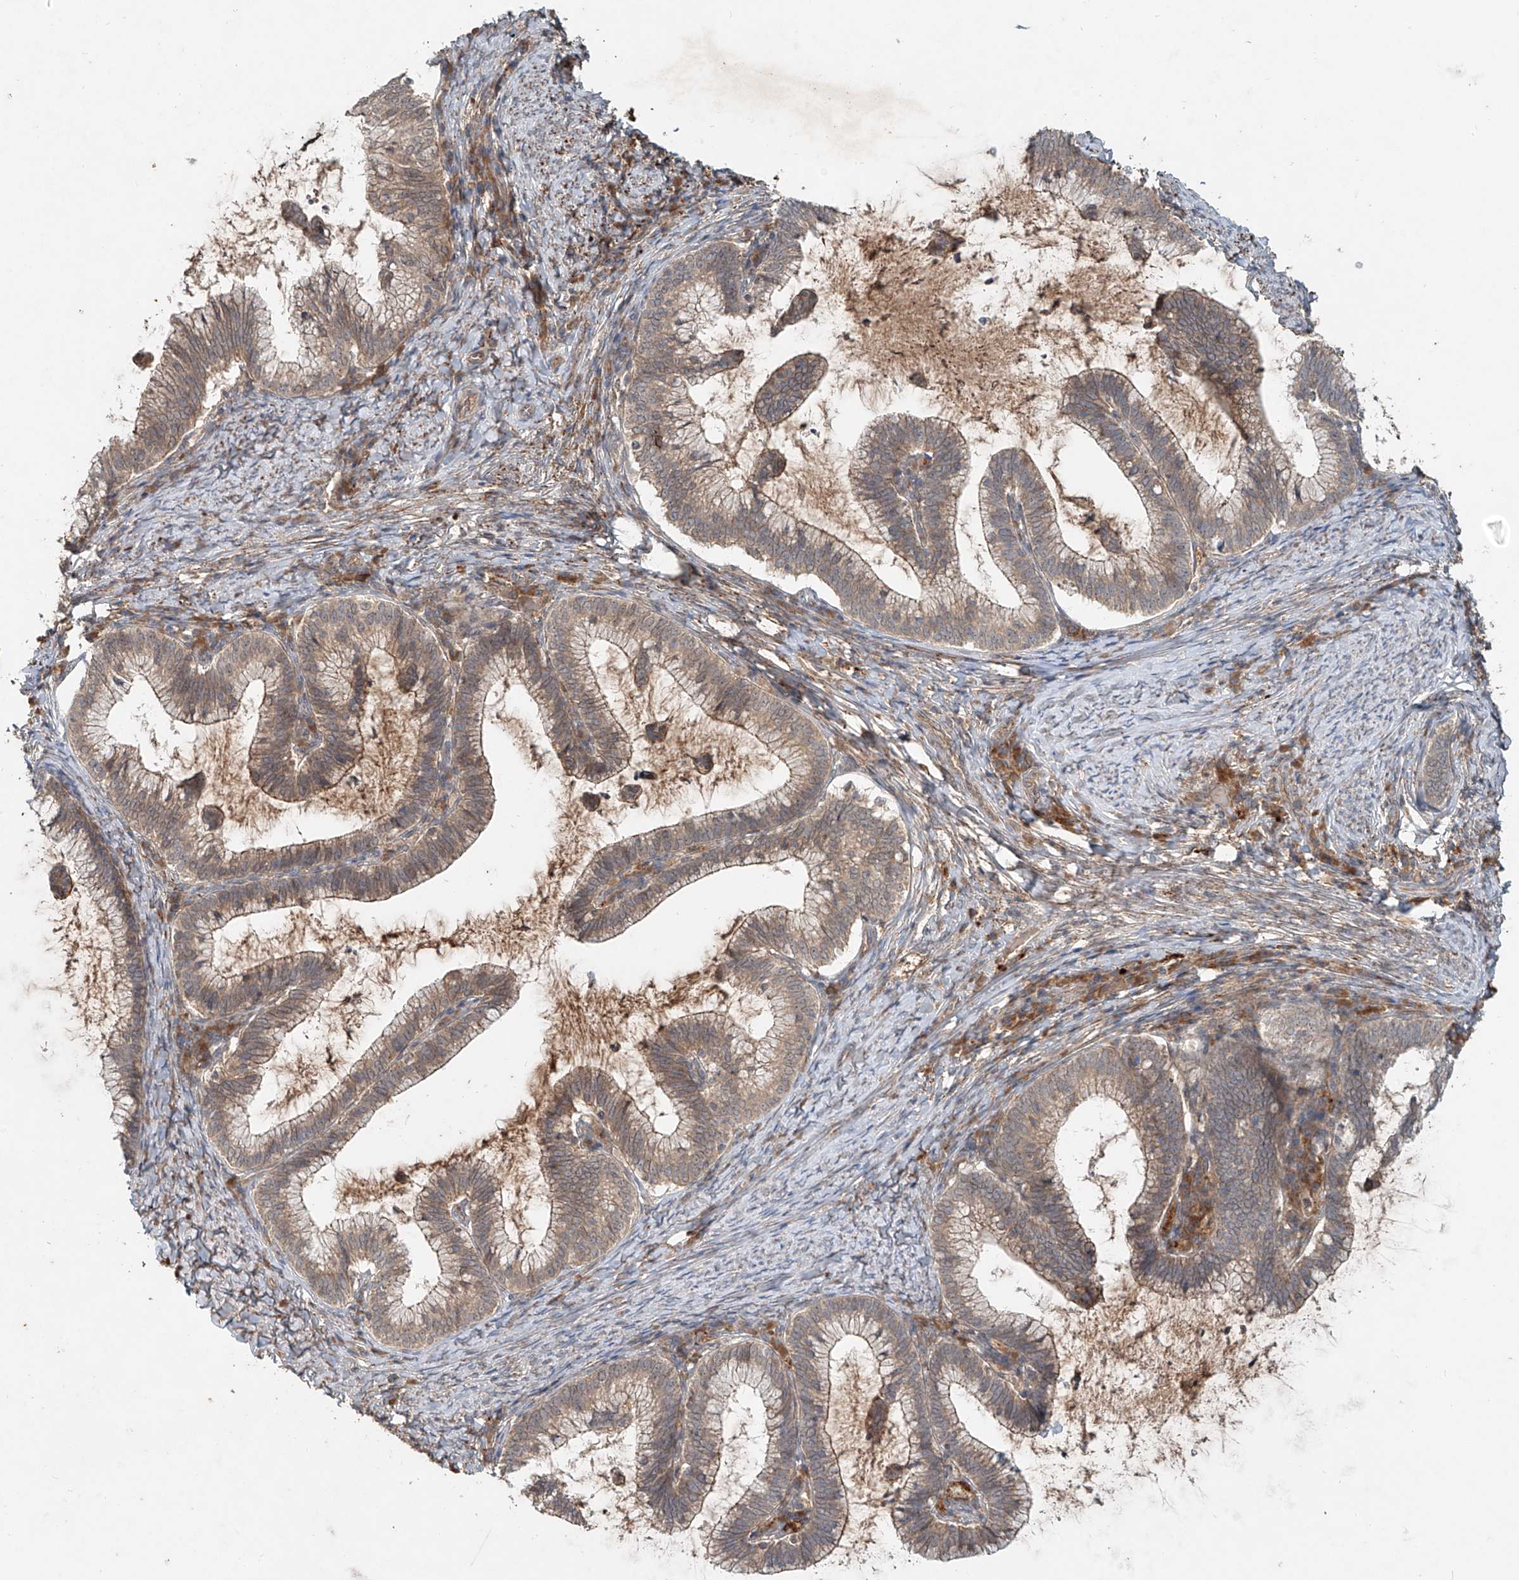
{"staining": {"intensity": "weak", "quantity": ">75%", "location": "cytoplasmic/membranous"}, "tissue": "cervical cancer", "cell_type": "Tumor cells", "image_type": "cancer", "snomed": [{"axis": "morphology", "description": "Adenocarcinoma, NOS"}, {"axis": "topography", "description": "Cervix"}], "caption": "Immunohistochemistry photomicrograph of cervical cancer stained for a protein (brown), which displays low levels of weak cytoplasmic/membranous positivity in about >75% of tumor cells.", "gene": "IER5", "patient": {"sex": "female", "age": 36}}